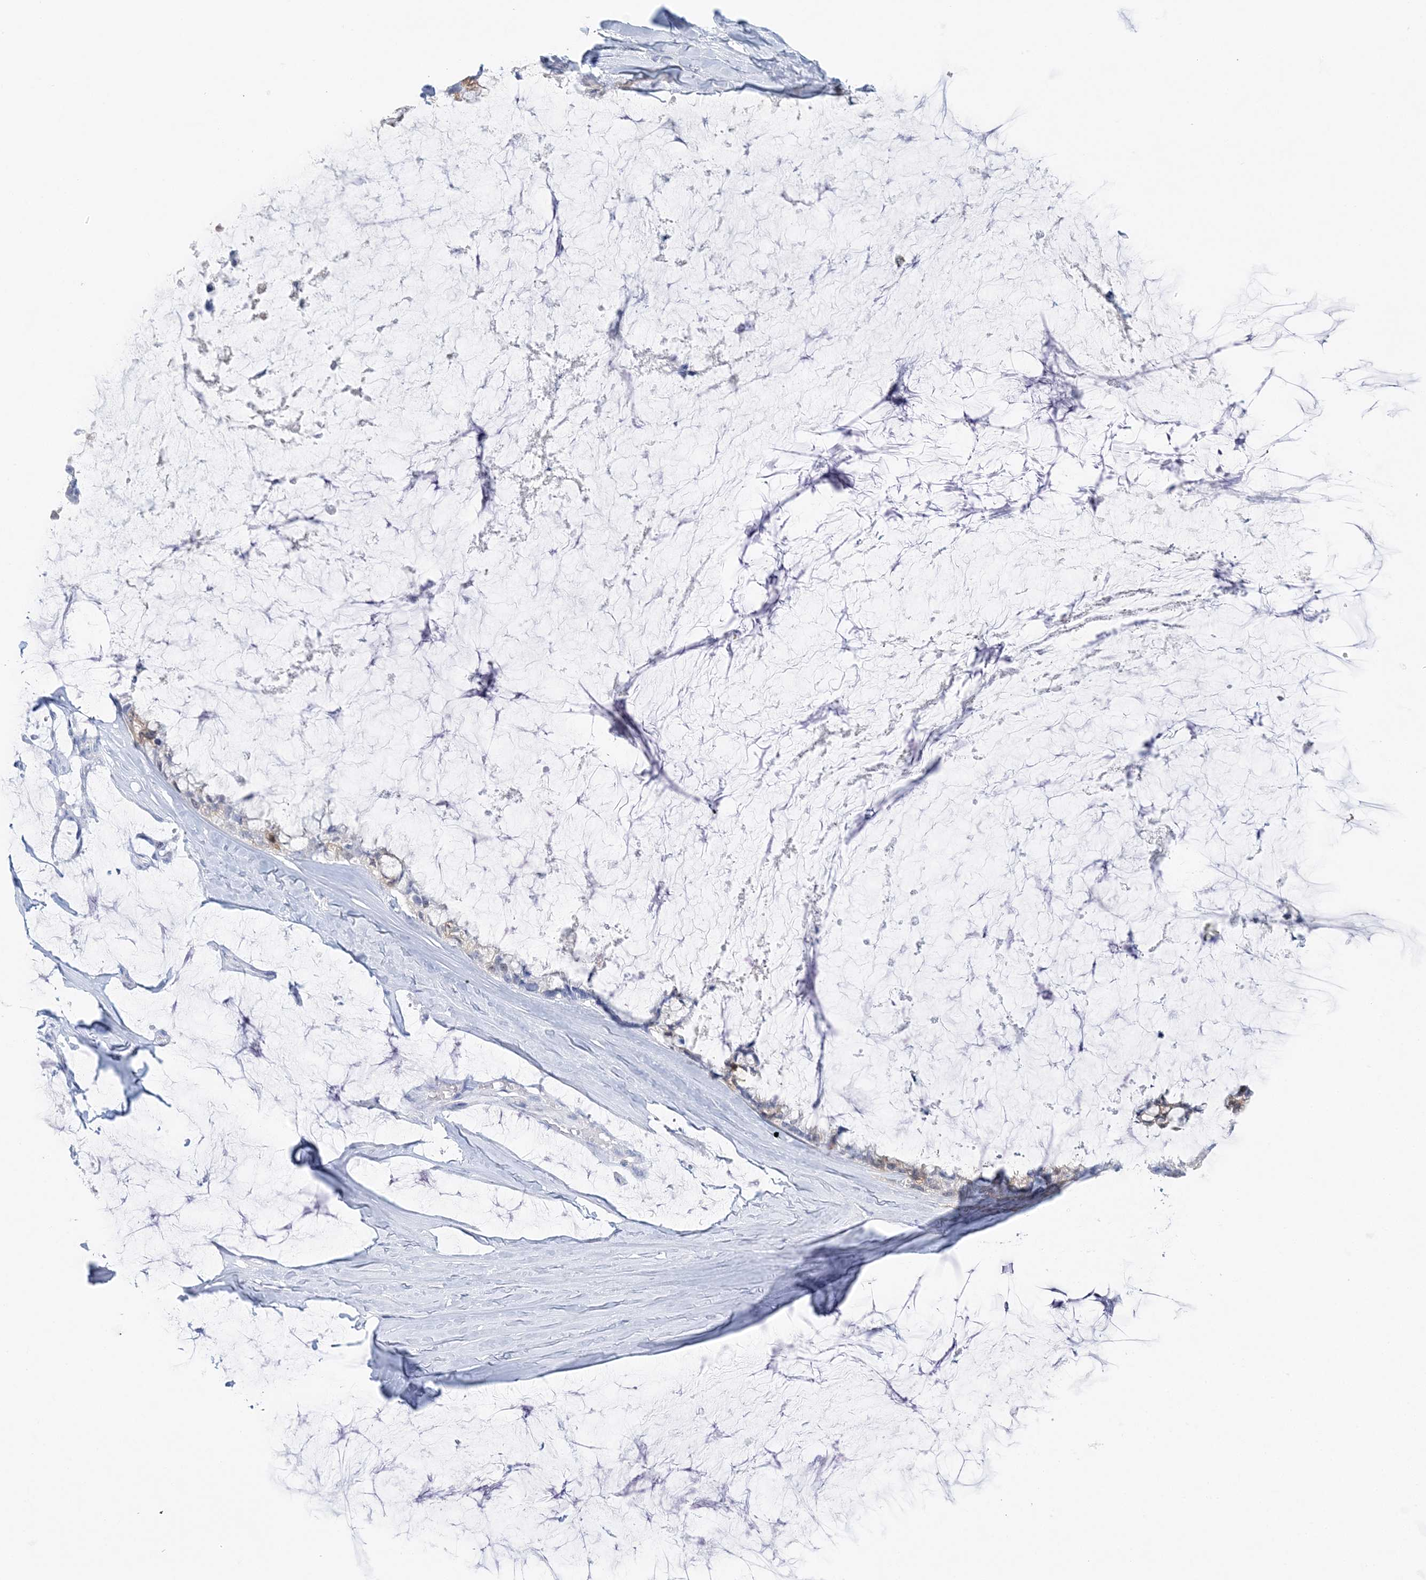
{"staining": {"intensity": "weak", "quantity": "<25%", "location": "cytoplasmic/membranous"}, "tissue": "ovarian cancer", "cell_type": "Tumor cells", "image_type": "cancer", "snomed": [{"axis": "morphology", "description": "Cystadenocarcinoma, mucinous, NOS"}, {"axis": "topography", "description": "Ovary"}], "caption": "A histopathology image of human ovarian cancer (mucinous cystadenocarcinoma) is negative for staining in tumor cells.", "gene": "HMGCS1", "patient": {"sex": "female", "age": 39}}